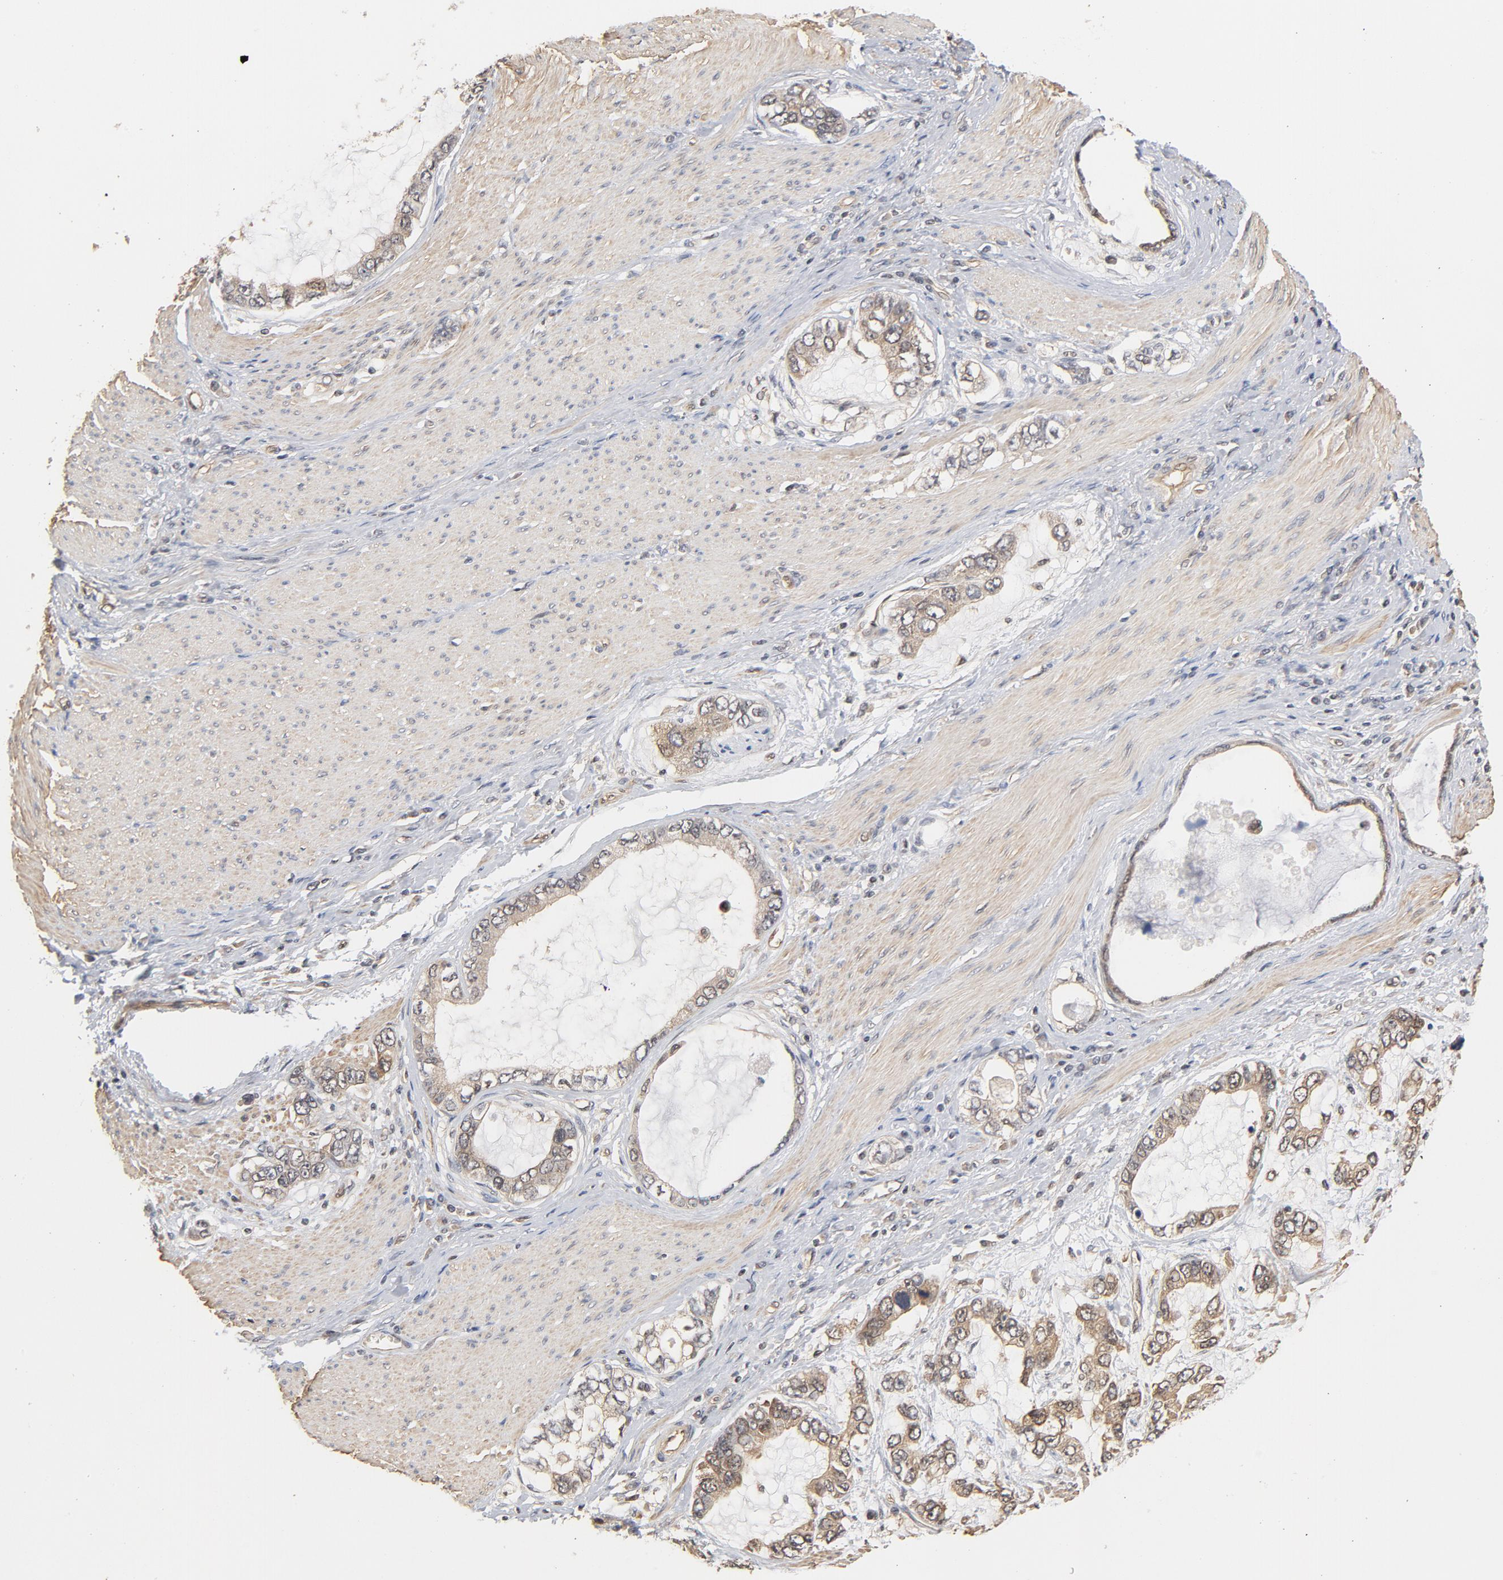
{"staining": {"intensity": "moderate", "quantity": ">75%", "location": "cytoplasmic/membranous,nuclear"}, "tissue": "stomach cancer", "cell_type": "Tumor cells", "image_type": "cancer", "snomed": [{"axis": "morphology", "description": "Adenocarcinoma, NOS"}, {"axis": "topography", "description": "Stomach, lower"}], "caption": "Stomach cancer (adenocarcinoma) tissue demonstrates moderate cytoplasmic/membranous and nuclear positivity in about >75% of tumor cells", "gene": "CDC37", "patient": {"sex": "female", "age": 93}}